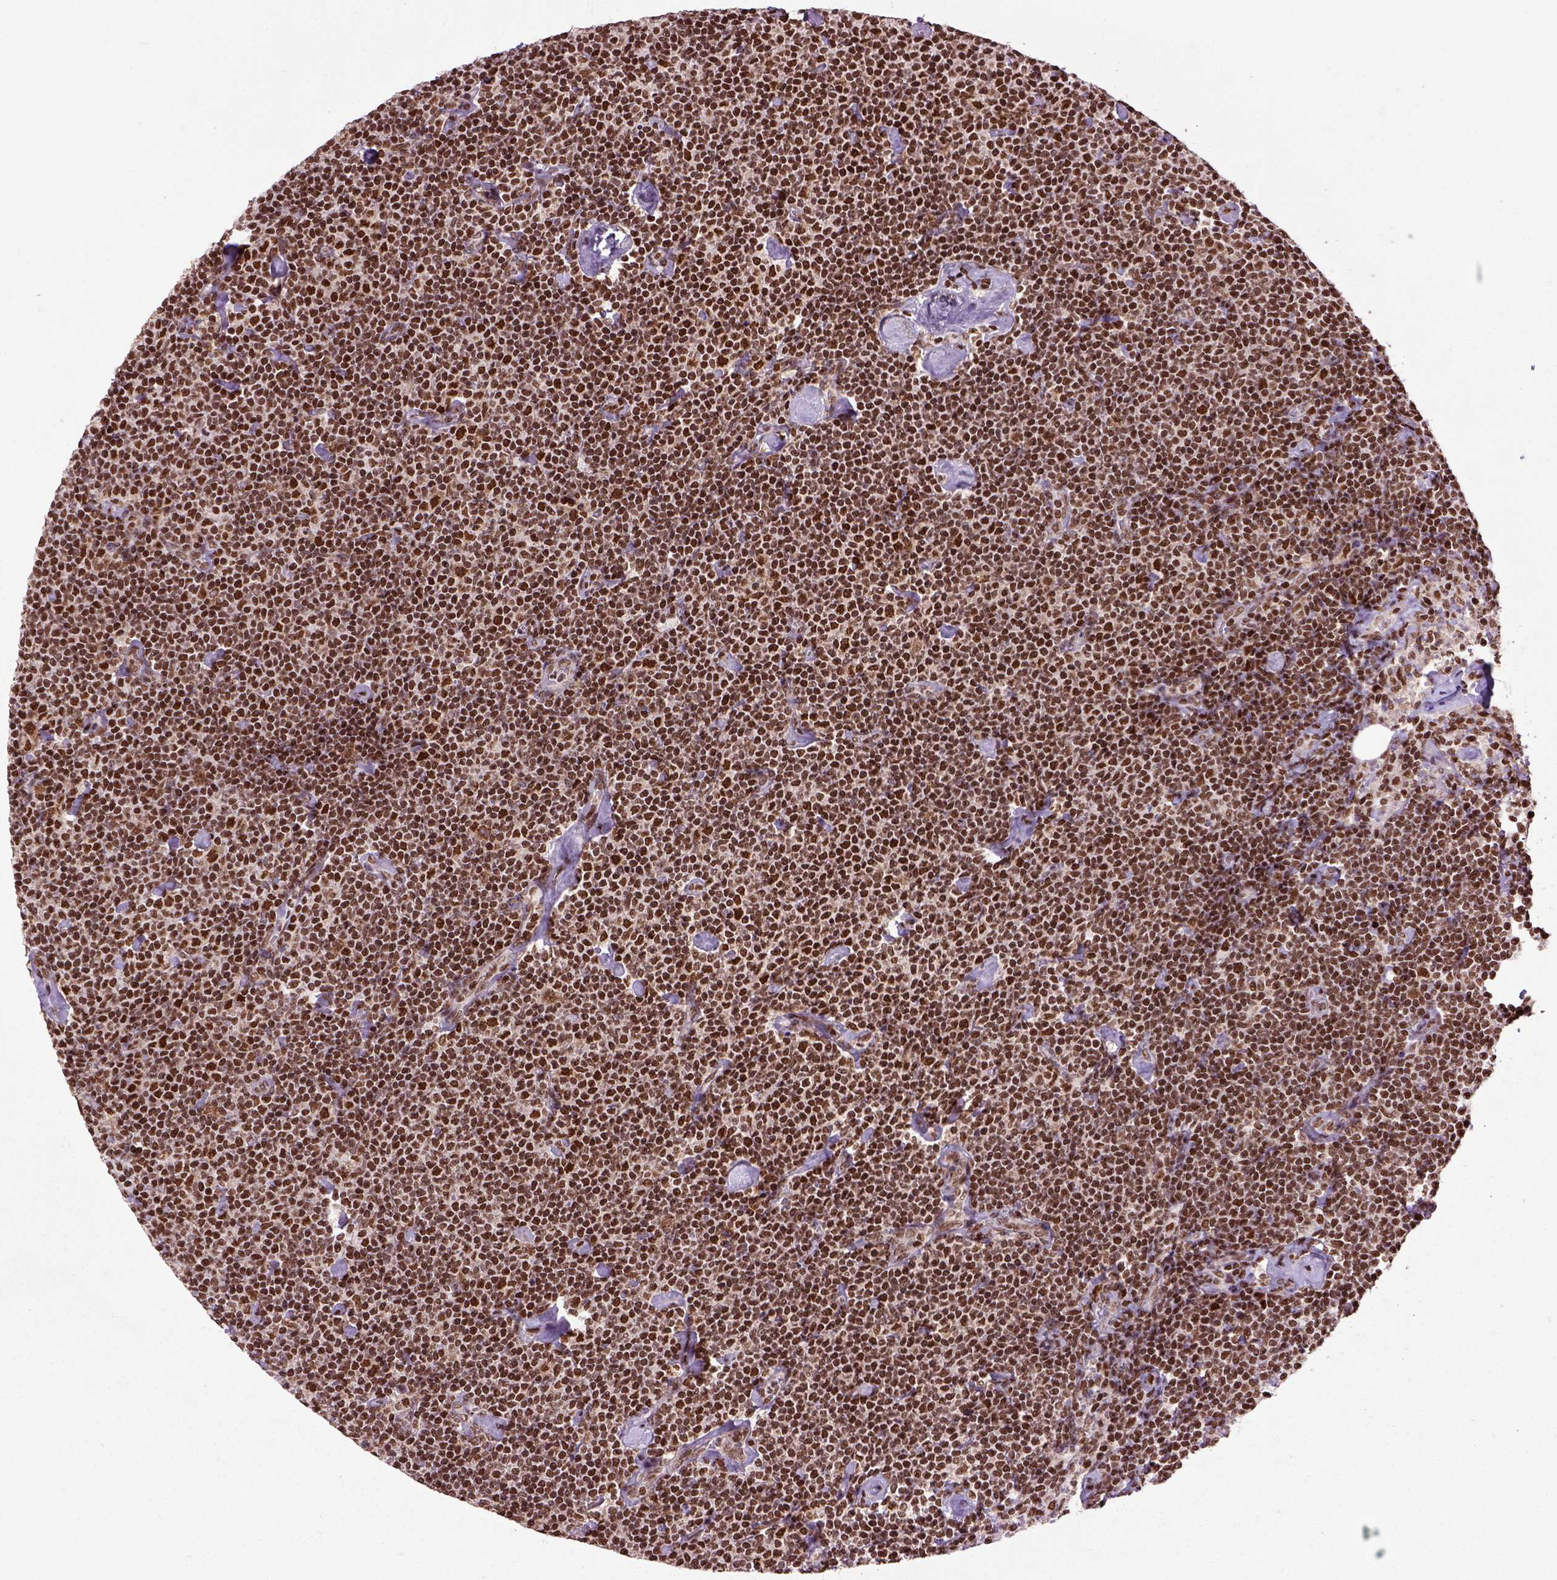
{"staining": {"intensity": "strong", "quantity": ">75%", "location": "nuclear"}, "tissue": "lymphoma", "cell_type": "Tumor cells", "image_type": "cancer", "snomed": [{"axis": "morphology", "description": "Malignant lymphoma, non-Hodgkin's type, Low grade"}, {"axis": "topography", "description": "Lymph node"}], "caption": "IHC (DAB) staining of low-grade malignant lymphoma, non-Hodgkin's type reveals strong nuclear protein expression in about >75% of tumor cells.", "gene": "CELF1", "patient": {"sex": "male", "age": 81}}